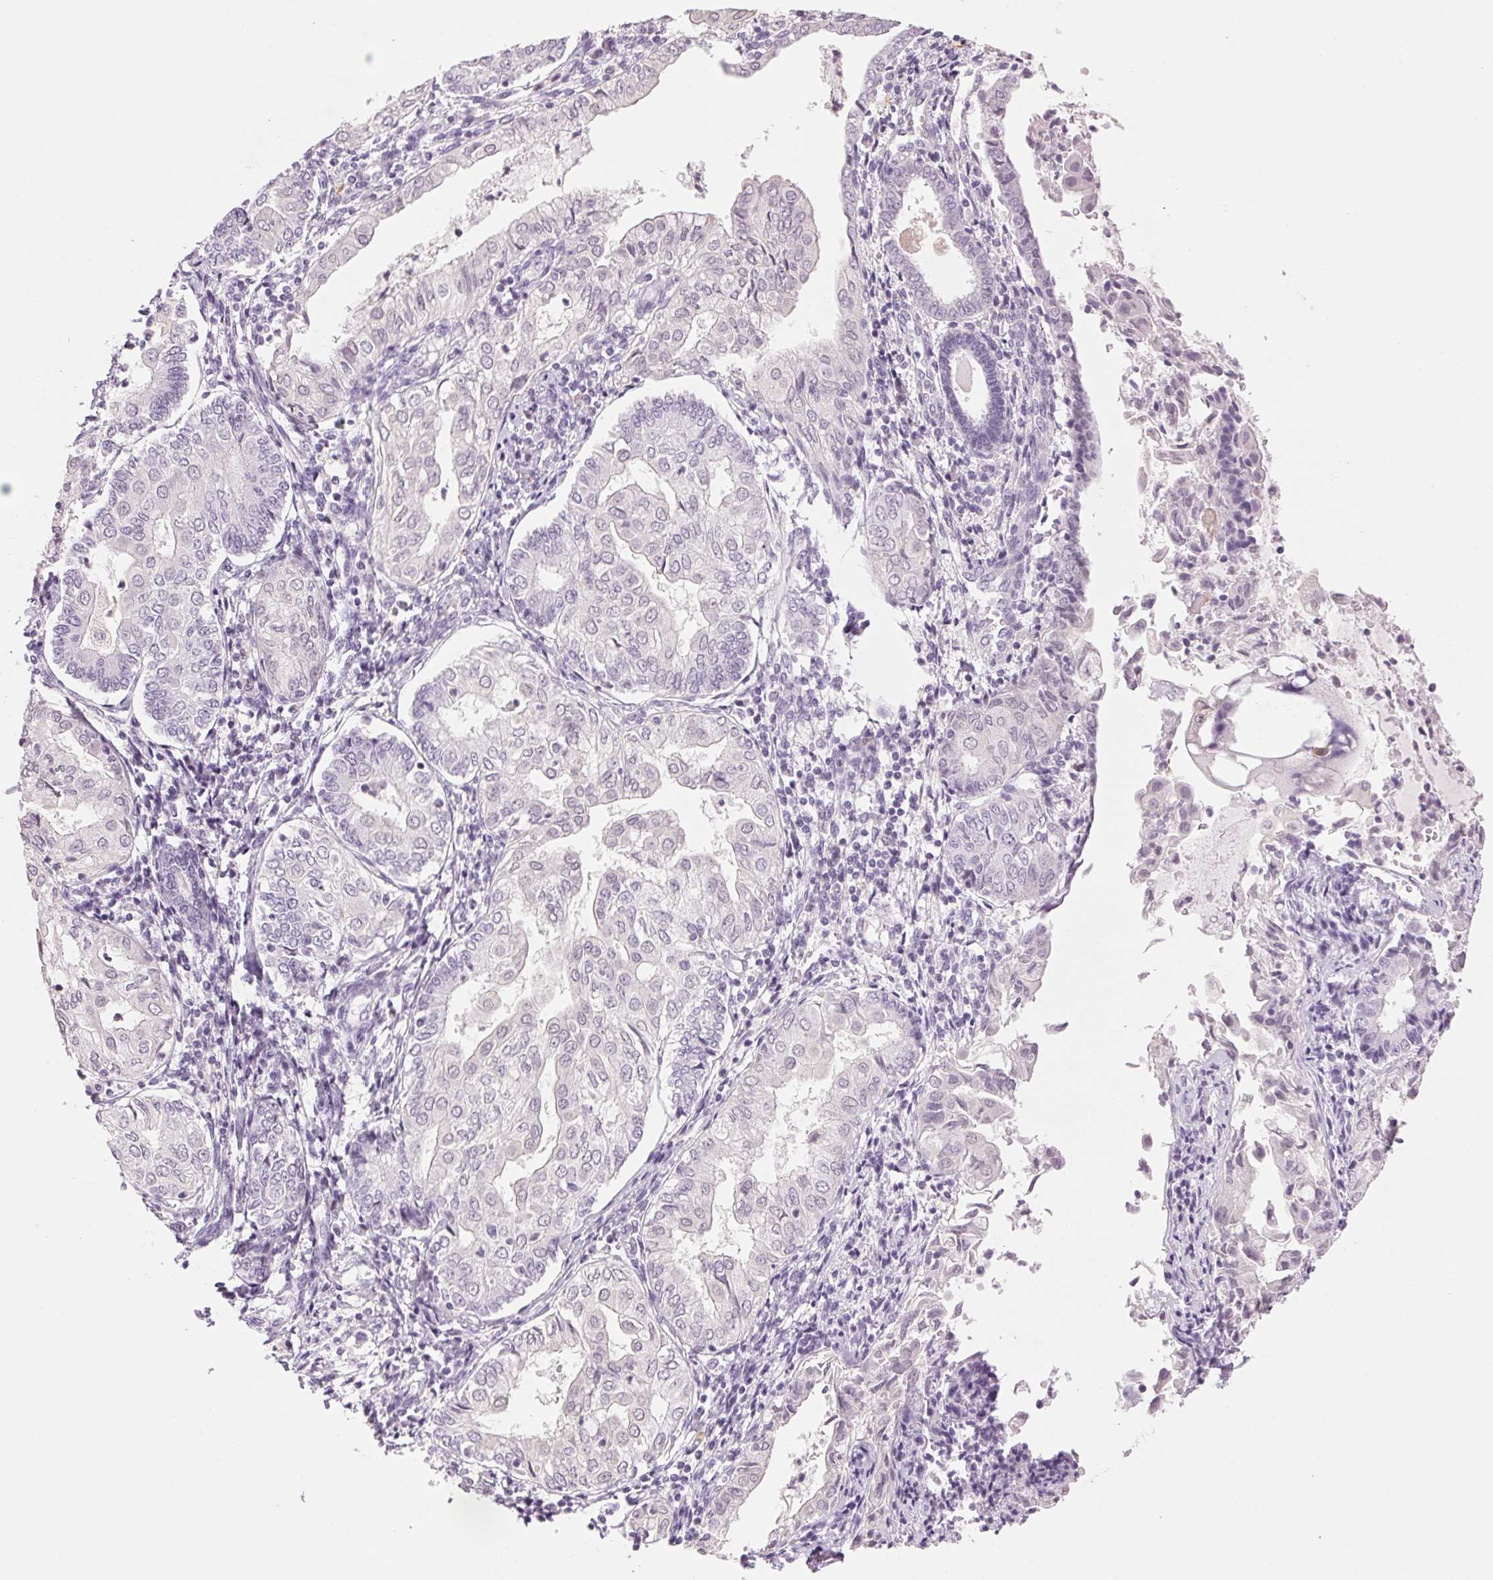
{"staining": {"intensity": "negative", "quantity": "none", "location": "none"}, "tissue": "endometrial cancer", "cell_type": "Tumor cells", "image_type": "cancer", "snomed": [{"axis": "morphology", "description": "Adenocarcinoma, NOS"}, {"axis": "topography", "description": "Endometrium"}], "caption": "The micrograph exhibits no significant positivity in tumor cells of endometrial cancer.", "gene": "MPO", "patient": {"sex": "female", "age": 68}}